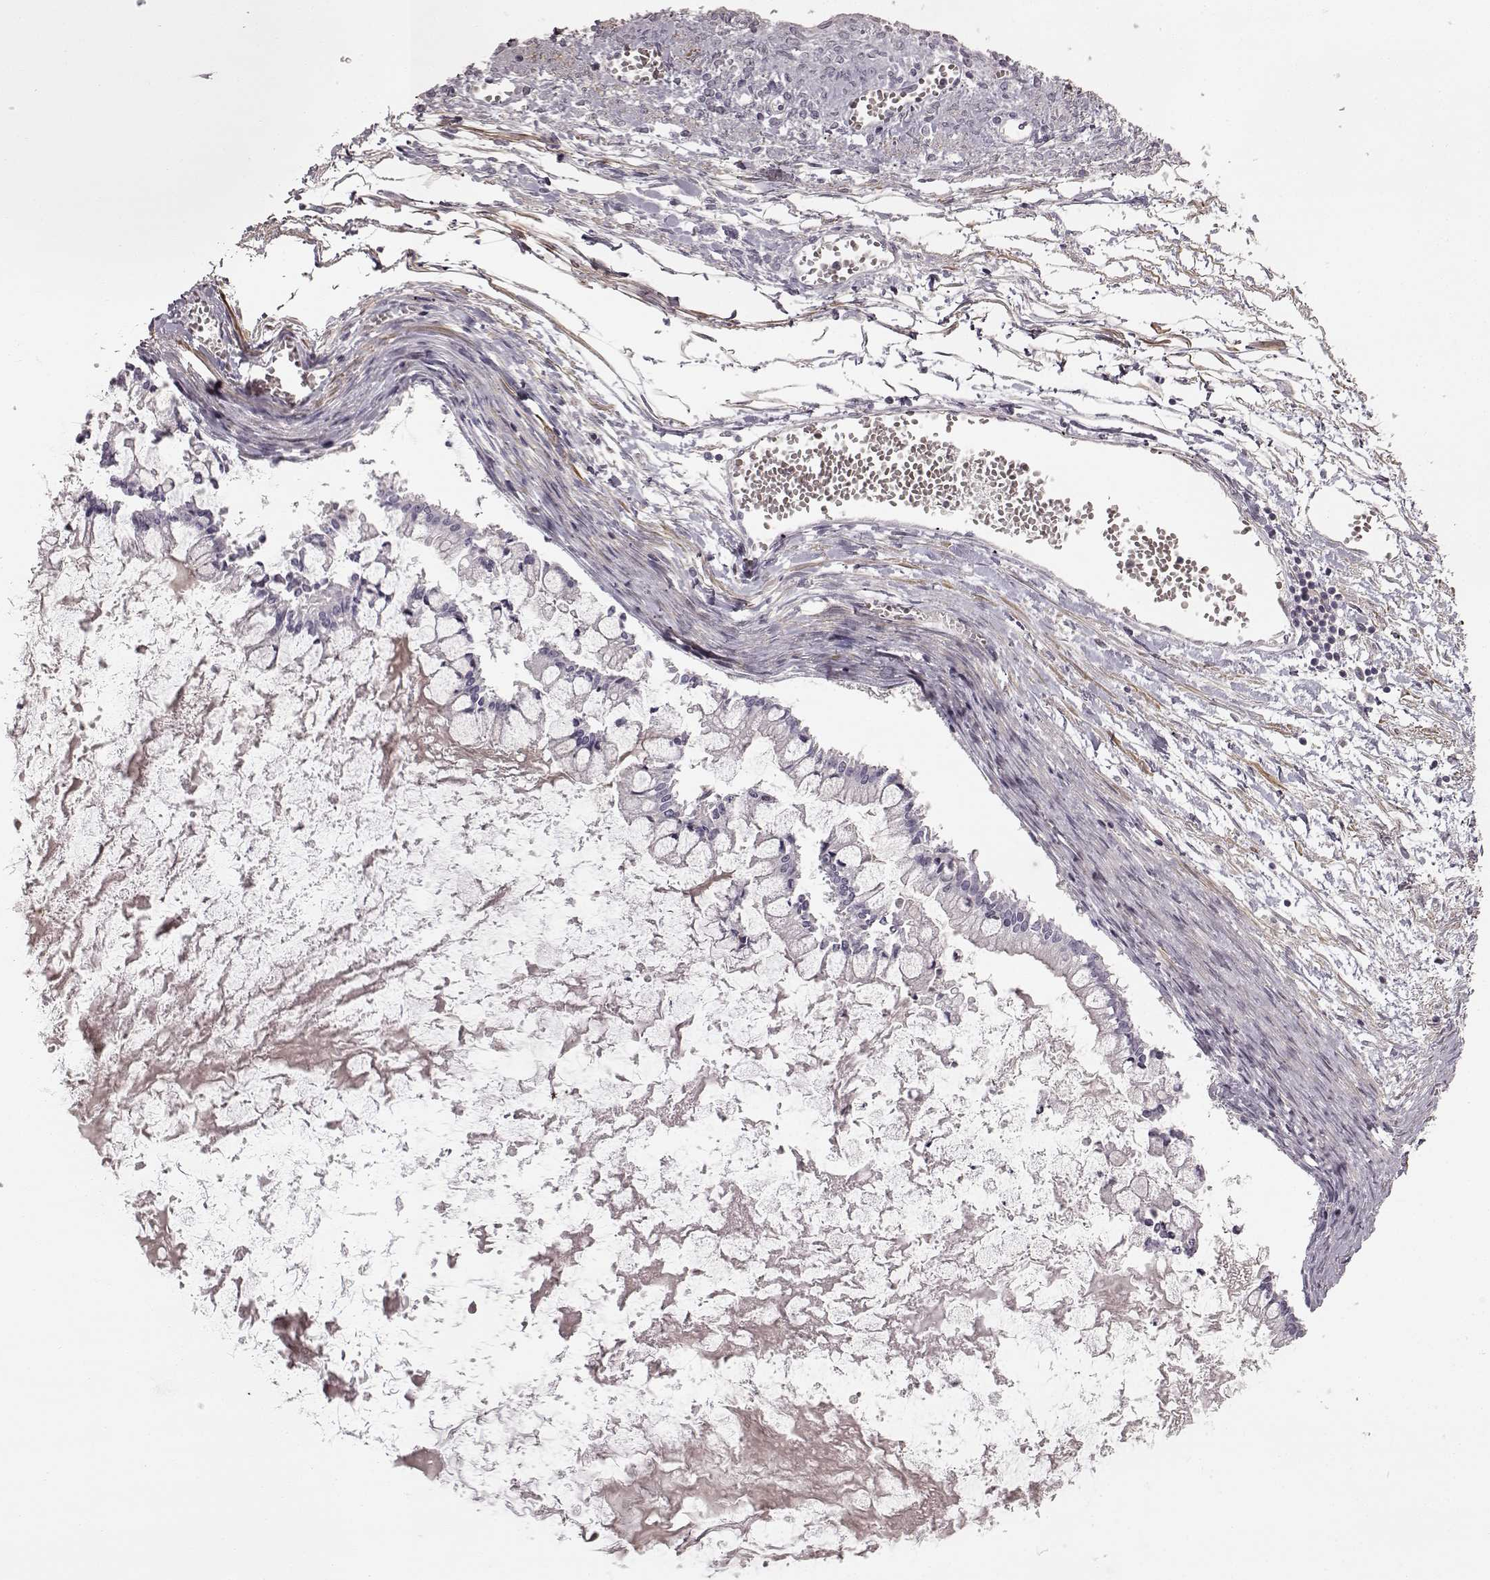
{"staining": {"intensity": "negative", "quantity": "none", "location": "none"}, "tissue": "ovarian cancer", "cell_type": "Tumor cells", "image_type": "cancer", "snomed": [{"axis": "morphology", "description": "Cystadenocarcinoma, mucinous, NOS"}, {"axis": "topography", "description": "Ovary"}], "caption": "Photomicrograph shows no significant protein staining in tumor cells of ovarian cancer (mucinous cystadenocarcinoma).", "gene": "PRLHR", "patient": {"sex": "female", "age": 67}}